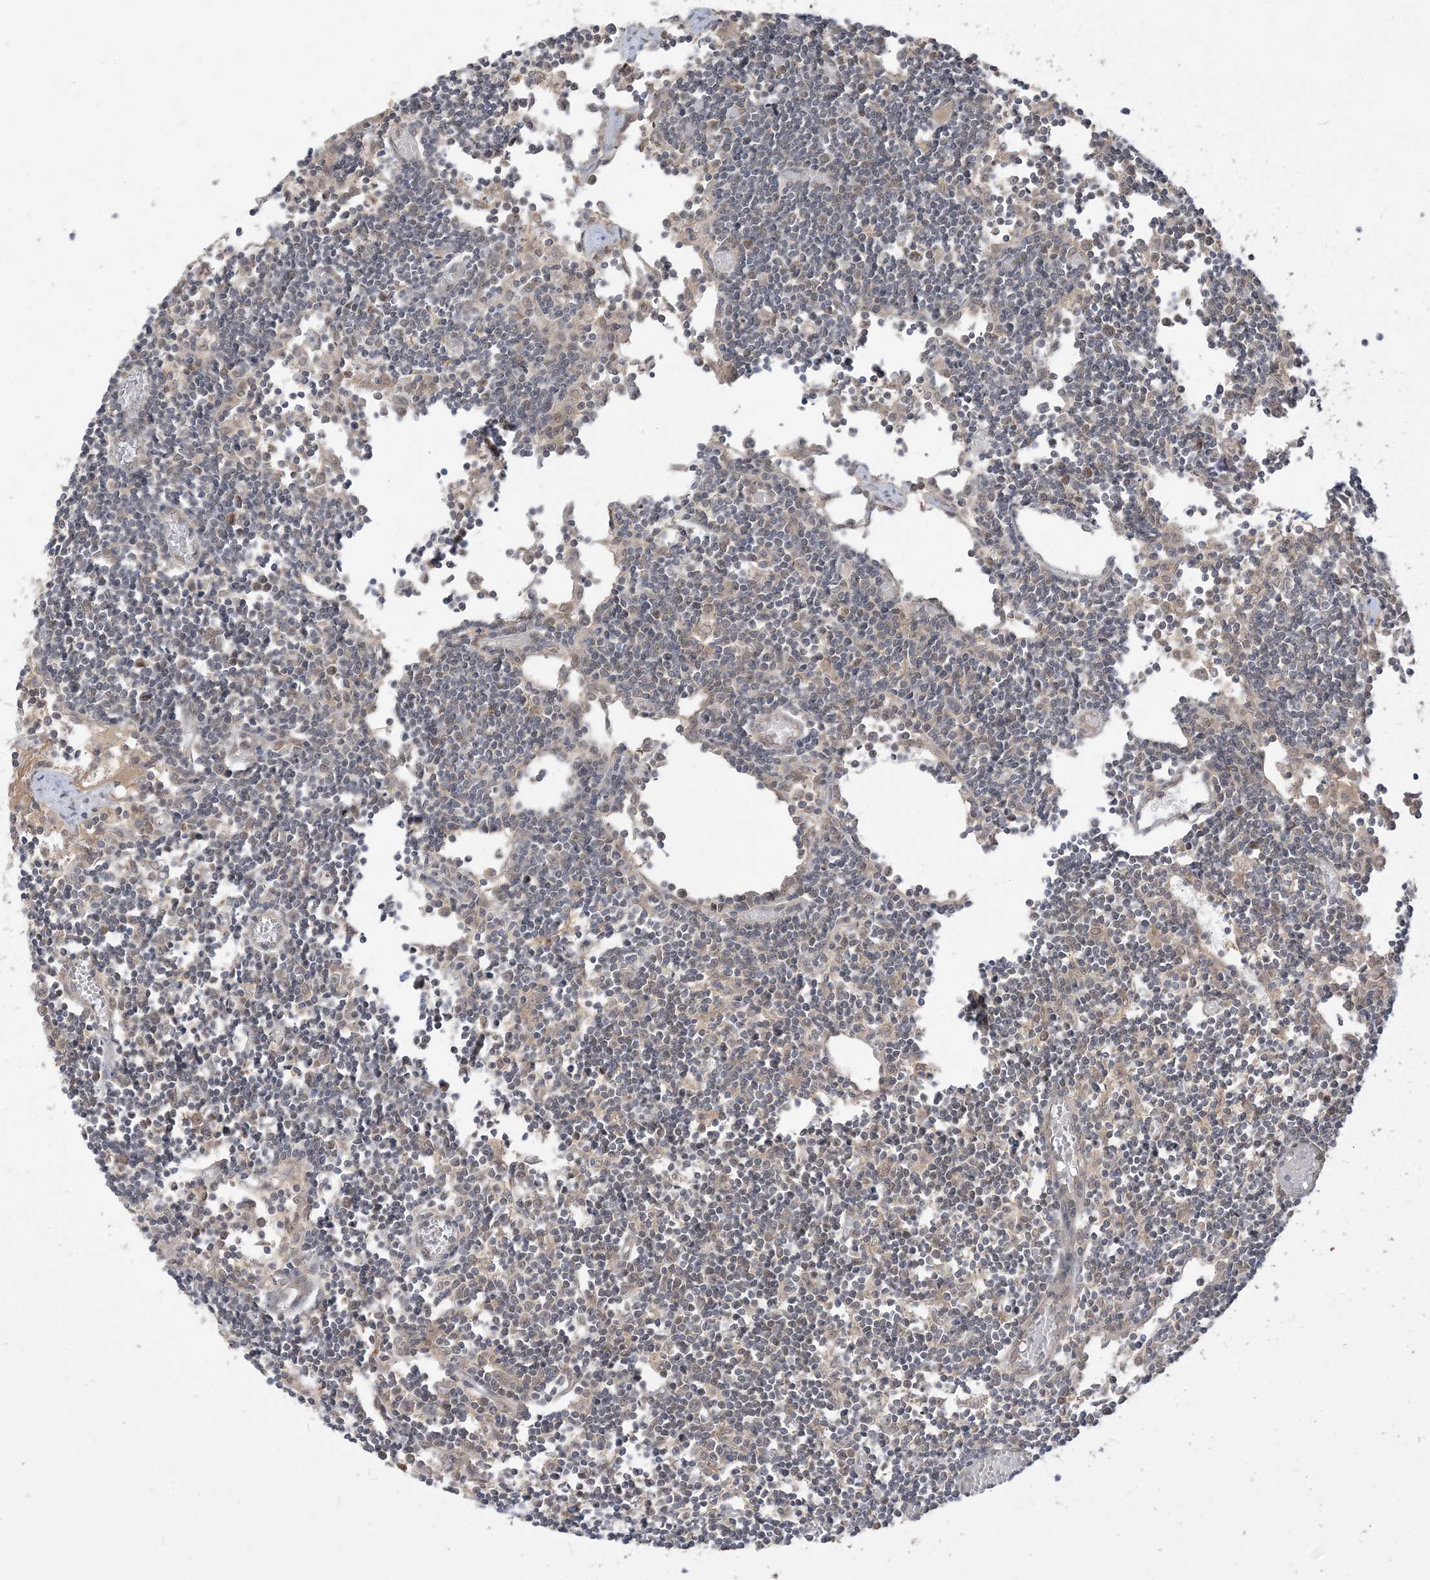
{"staining": {"intensity": "moderate", "quantity": "<25%", "location": "cytoplasmic/membranous"}, "tissue": "lymph node", "cell_type": "Non-germinal center cells", "image_type": "normal", "snomed": [{"axis": "morphology", "description": "Normal tissue, NOS"}, {"axis": "topography", "description": "Lymph node"}], "caption": "A histopathology image of human lymph node stained for a protein demonstrates moderate cytoplasmic/membranous brown staining in non-germinal center cells.", "gene": "TBCC", "patient": {"sex": "female", "age": 11}}